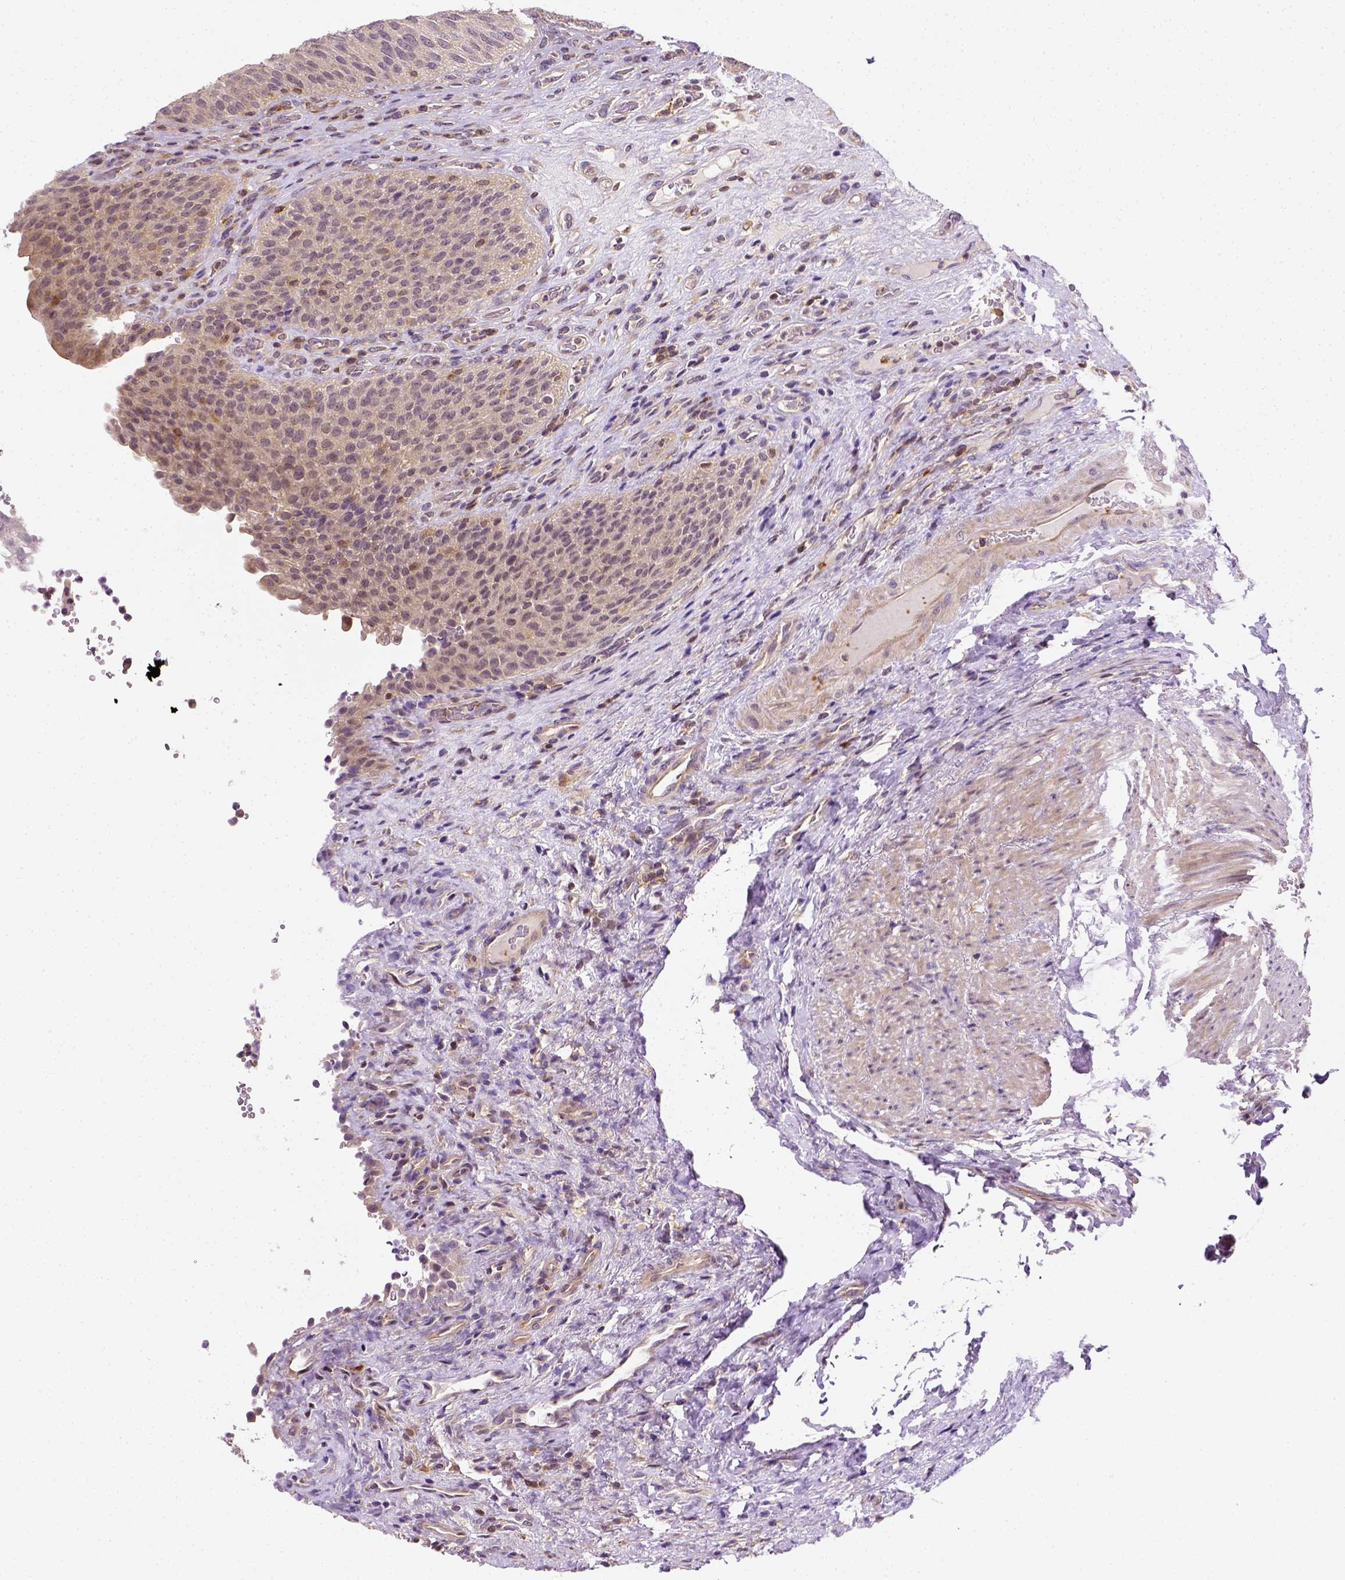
{"staining": {"intensity": "negative", "quantity": "none", "location": "none"}, "tissue": "urinary bladder", "cell_type": "Urothelial cells", "image_type": "normal", "snomed": [{"axis": "morphology", "description": "Normal tissue, NOS"}, {"axis": "topography", "description": "Urinary bladder"}, {"axis": "topography", "description": "Peripheral nerve tissue"}], "caption": "There is no significant staining in urothelial cells of urinary bladder. Brightfield microscopy of immunohistochemistry stained with DAB (brown) and hematoxylin (blue), captured at high magnification.", "gene": "MATK", "patient": {"sex": "male", "age": 66}}